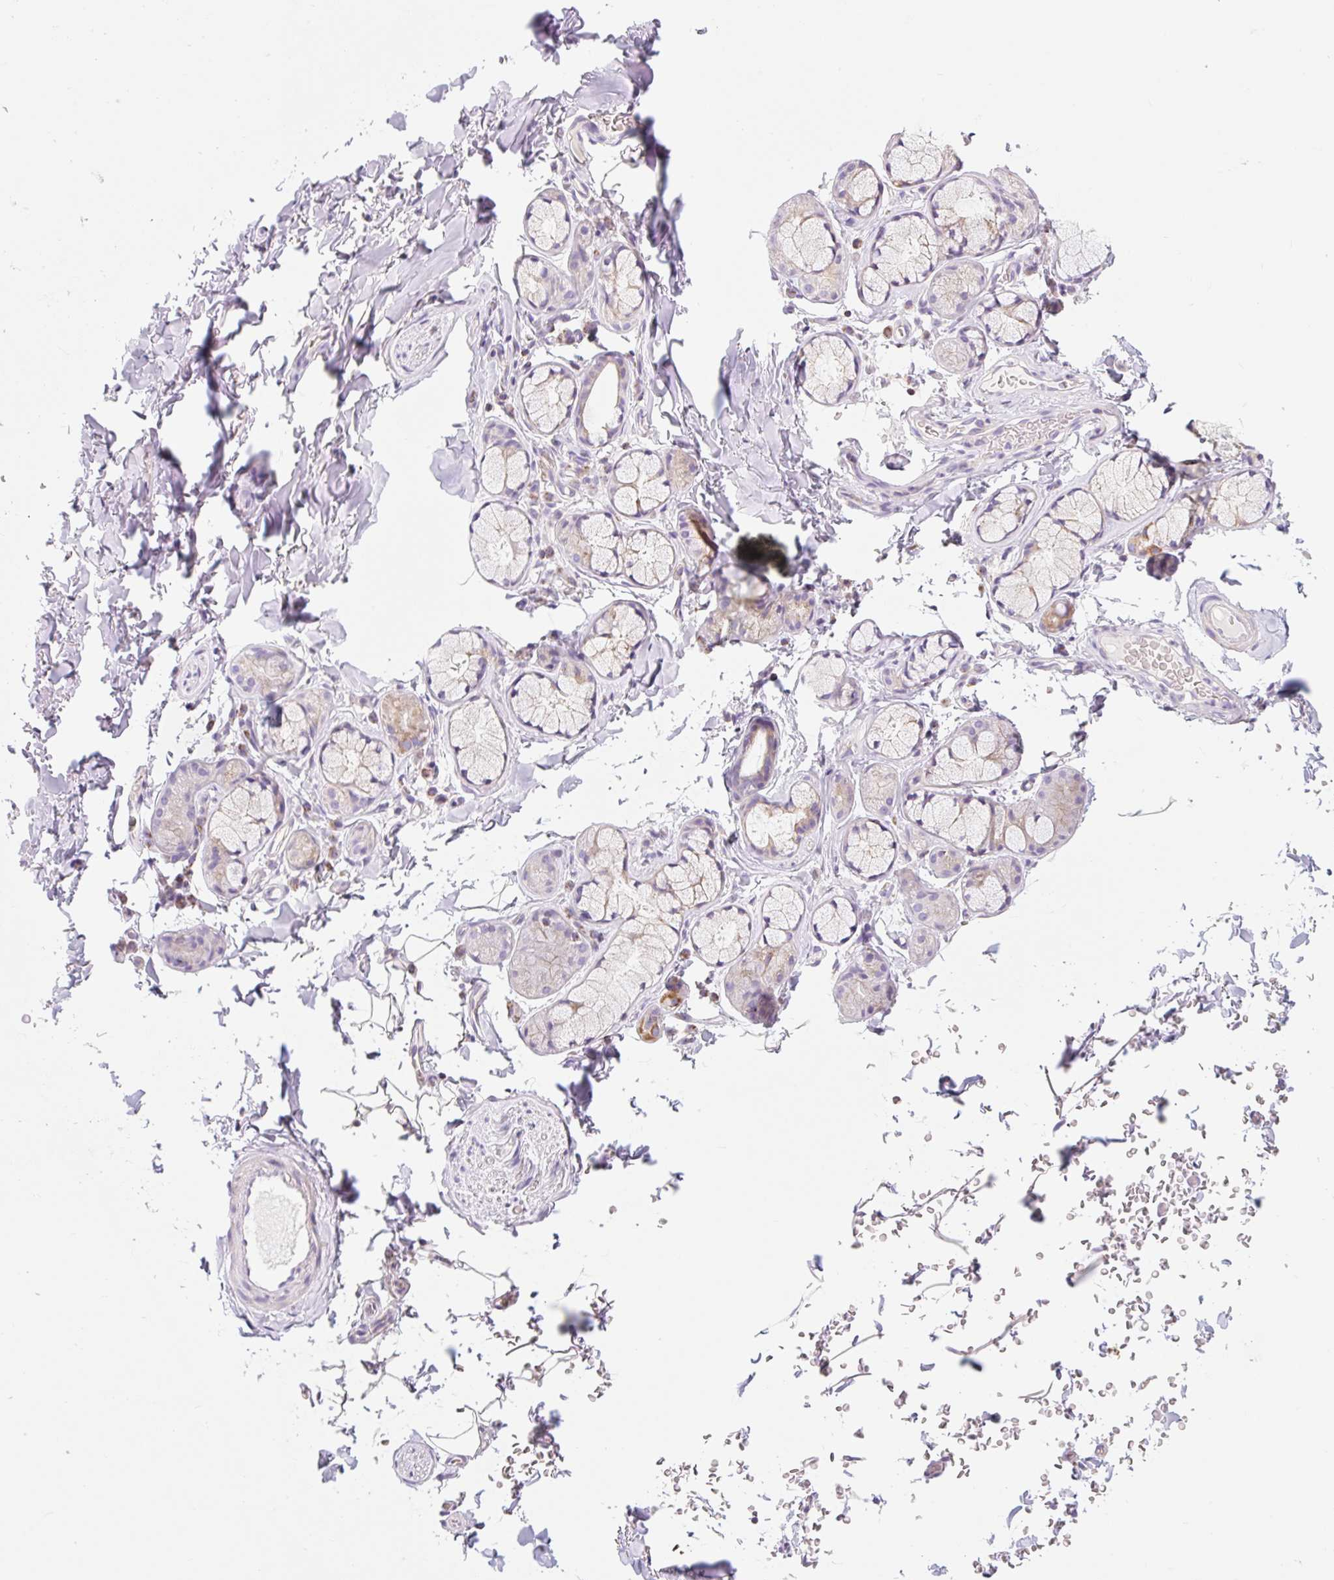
{"staining": {"intensity": "negative", "quantity": "none", "location": "none"}, "tissue": "adipose tissue", "cell_type": "Adipocytes", "image_type": "normal", "snomed": [{"axis": "morphology", "description": "Normal tissue, NOS"}, {"axis": "topography", "description": "Cartilage tissue"}, {"axis": "topography", "description": "Bronchus"}, {"axis": "topography", "description": "Peripheral nerve tissue"}], "caption": "This is an immunohistochemistry photomicrograph of benign human adipose tissue. There is no expression in adipocytes.", "gene": "FOCAD", "patient": {"sex": "male", "age": 67}}